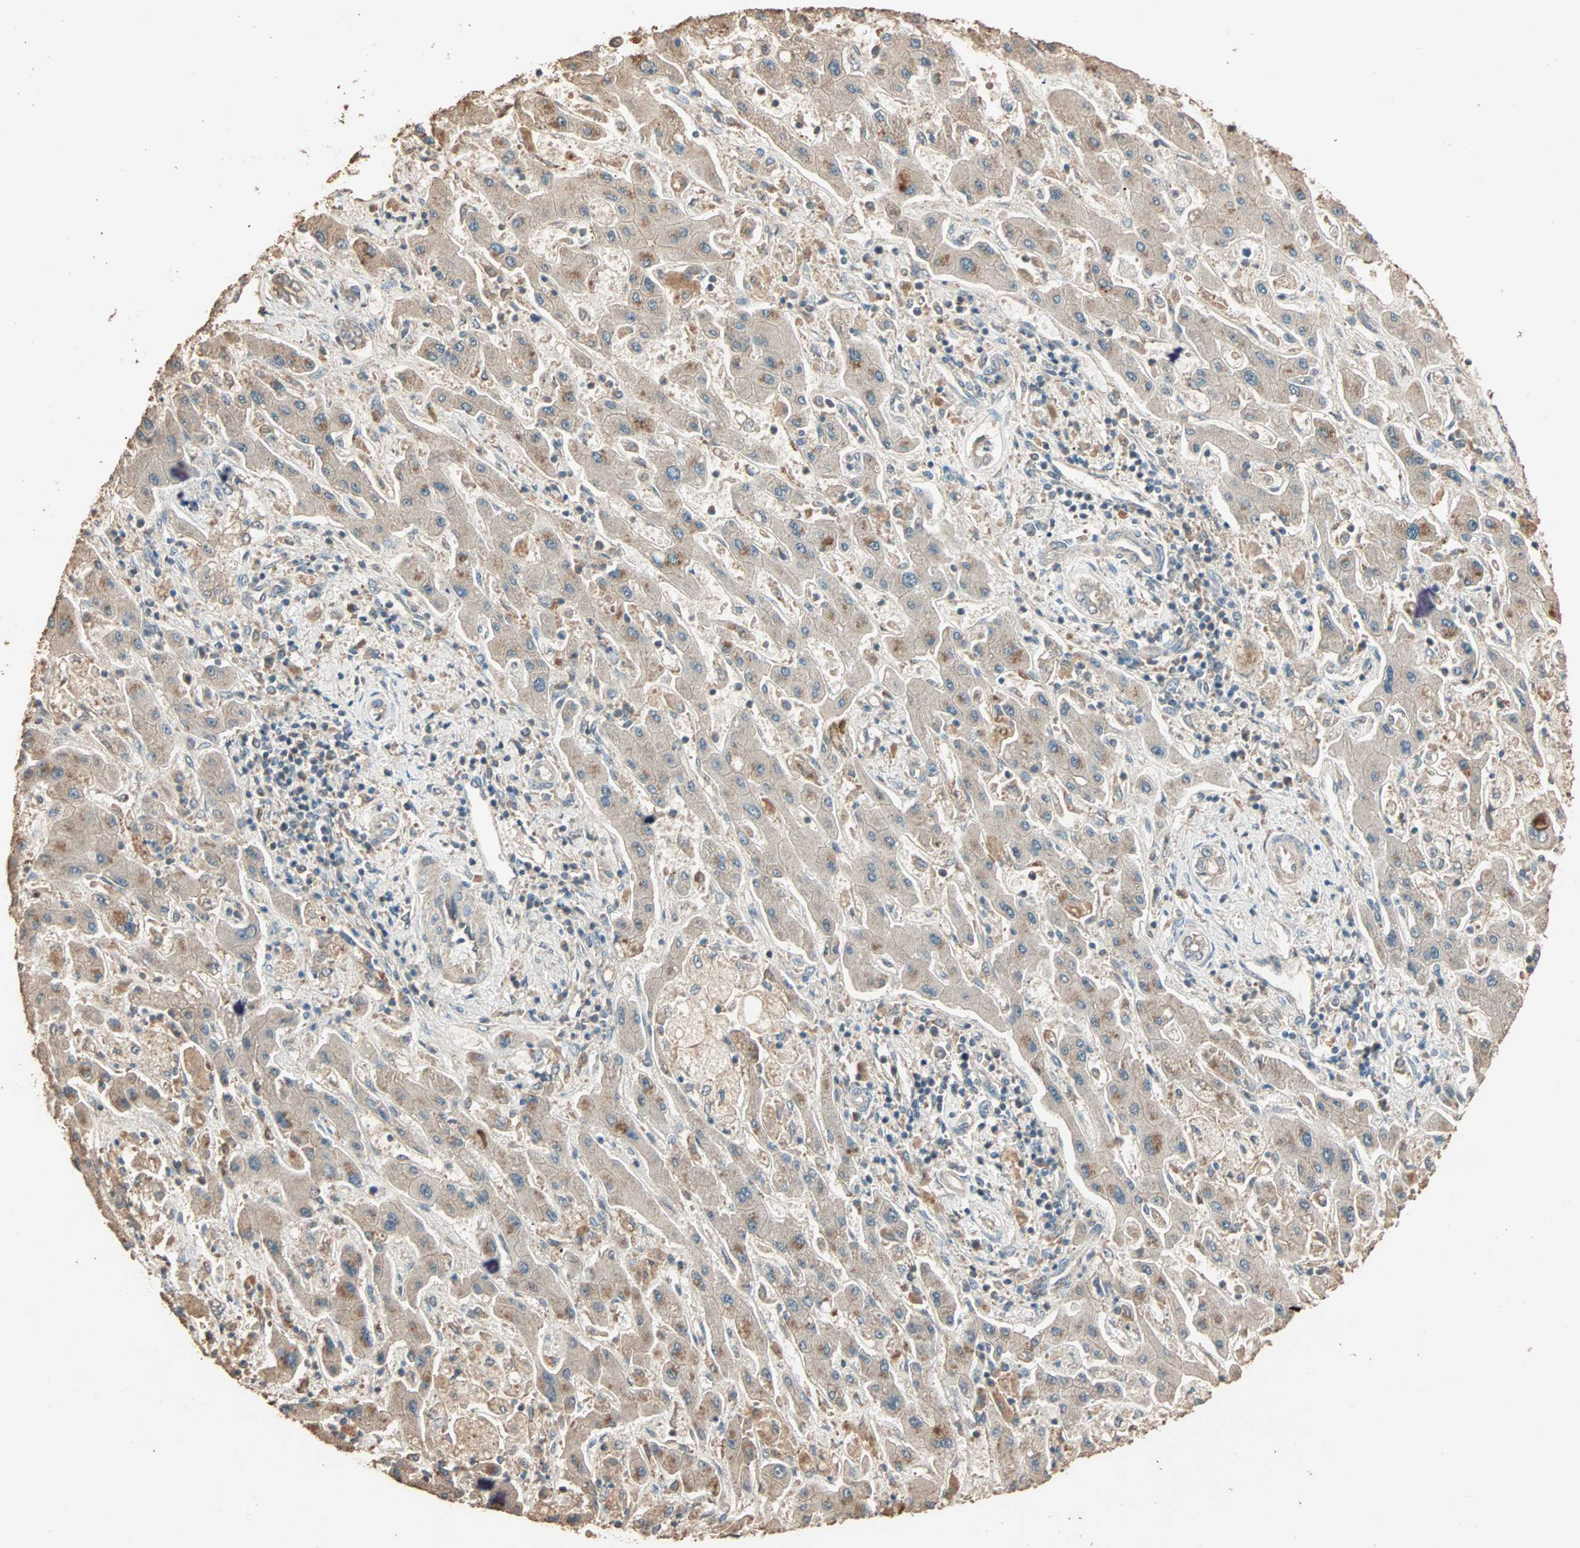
{"staining": {"intensity": "moderate", "quantity": ">75%", "location": "cytoplasmic/membranous"}, "tissue": "liver cancer", "cell_type": "Tumor cells", "image_type": "cancer", "snomed": [{"axis": "morphology", "description": "Cholangiocarcinoma"}, {"axis": "topography", "description": "Liver"}], "caption": "Liver cancer tissue displays moderate cytoplasmic/membranous positivity in approximately >75% of tumor cells", "gene": "ZBTB33", "patient": {"sex": "male", "age": 50}}